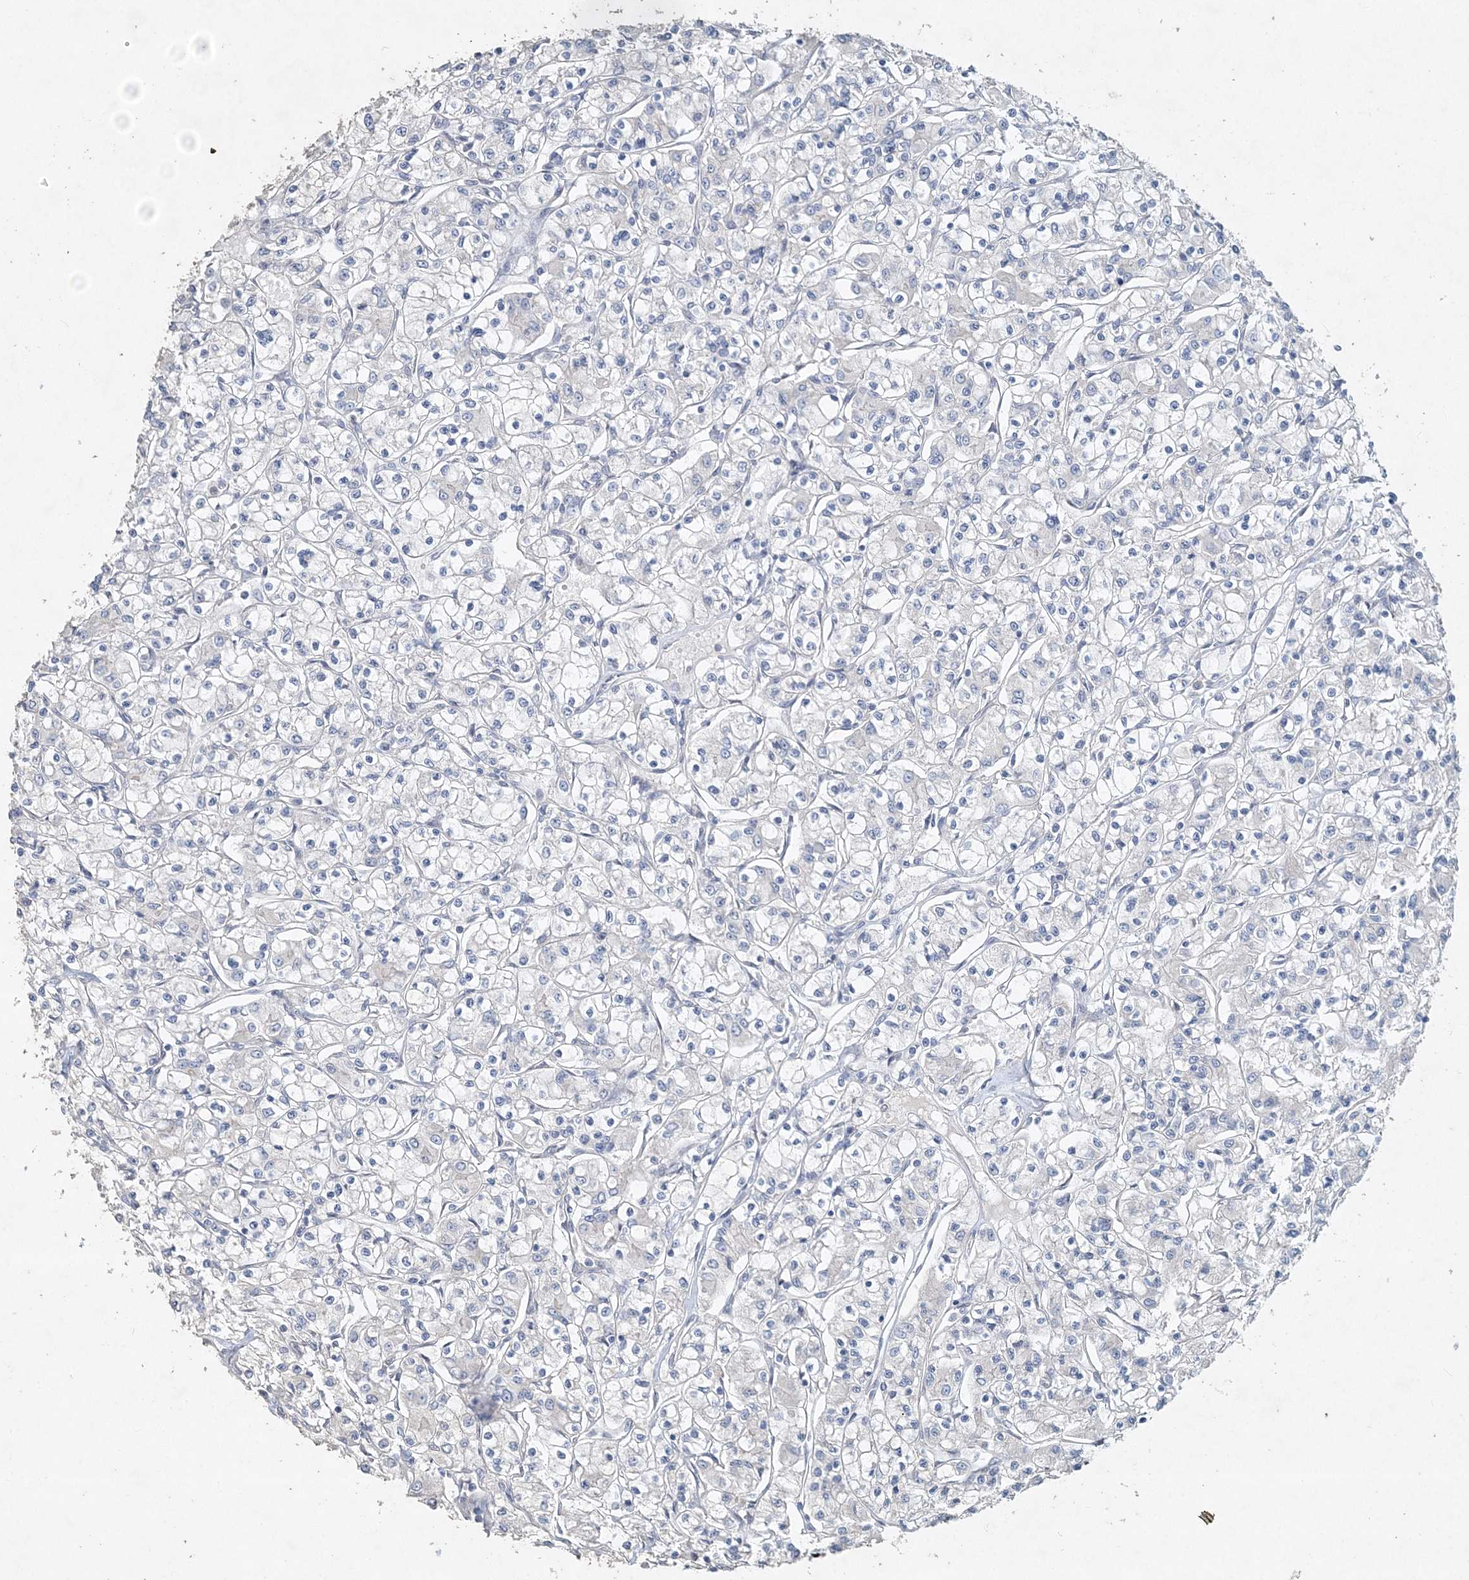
{"staining": {"intensity": "negative", "quantity": "none", "location": "none"}, "tissue": "renal cancer", "cell_type": "Tumor cells", "image_type": "cancer", "snomed": [{"axis": "morphology", "description": "Adenocarcinoma, NOS"}, {"axis": "topography", "description": "Kidney"}], "caption": "Renal cancer stained for a protein using immunohistochemistry reveals no positivity tumor cells.", "gene": "DNAH5", "patient": {"sex": "female", "age": 59}}